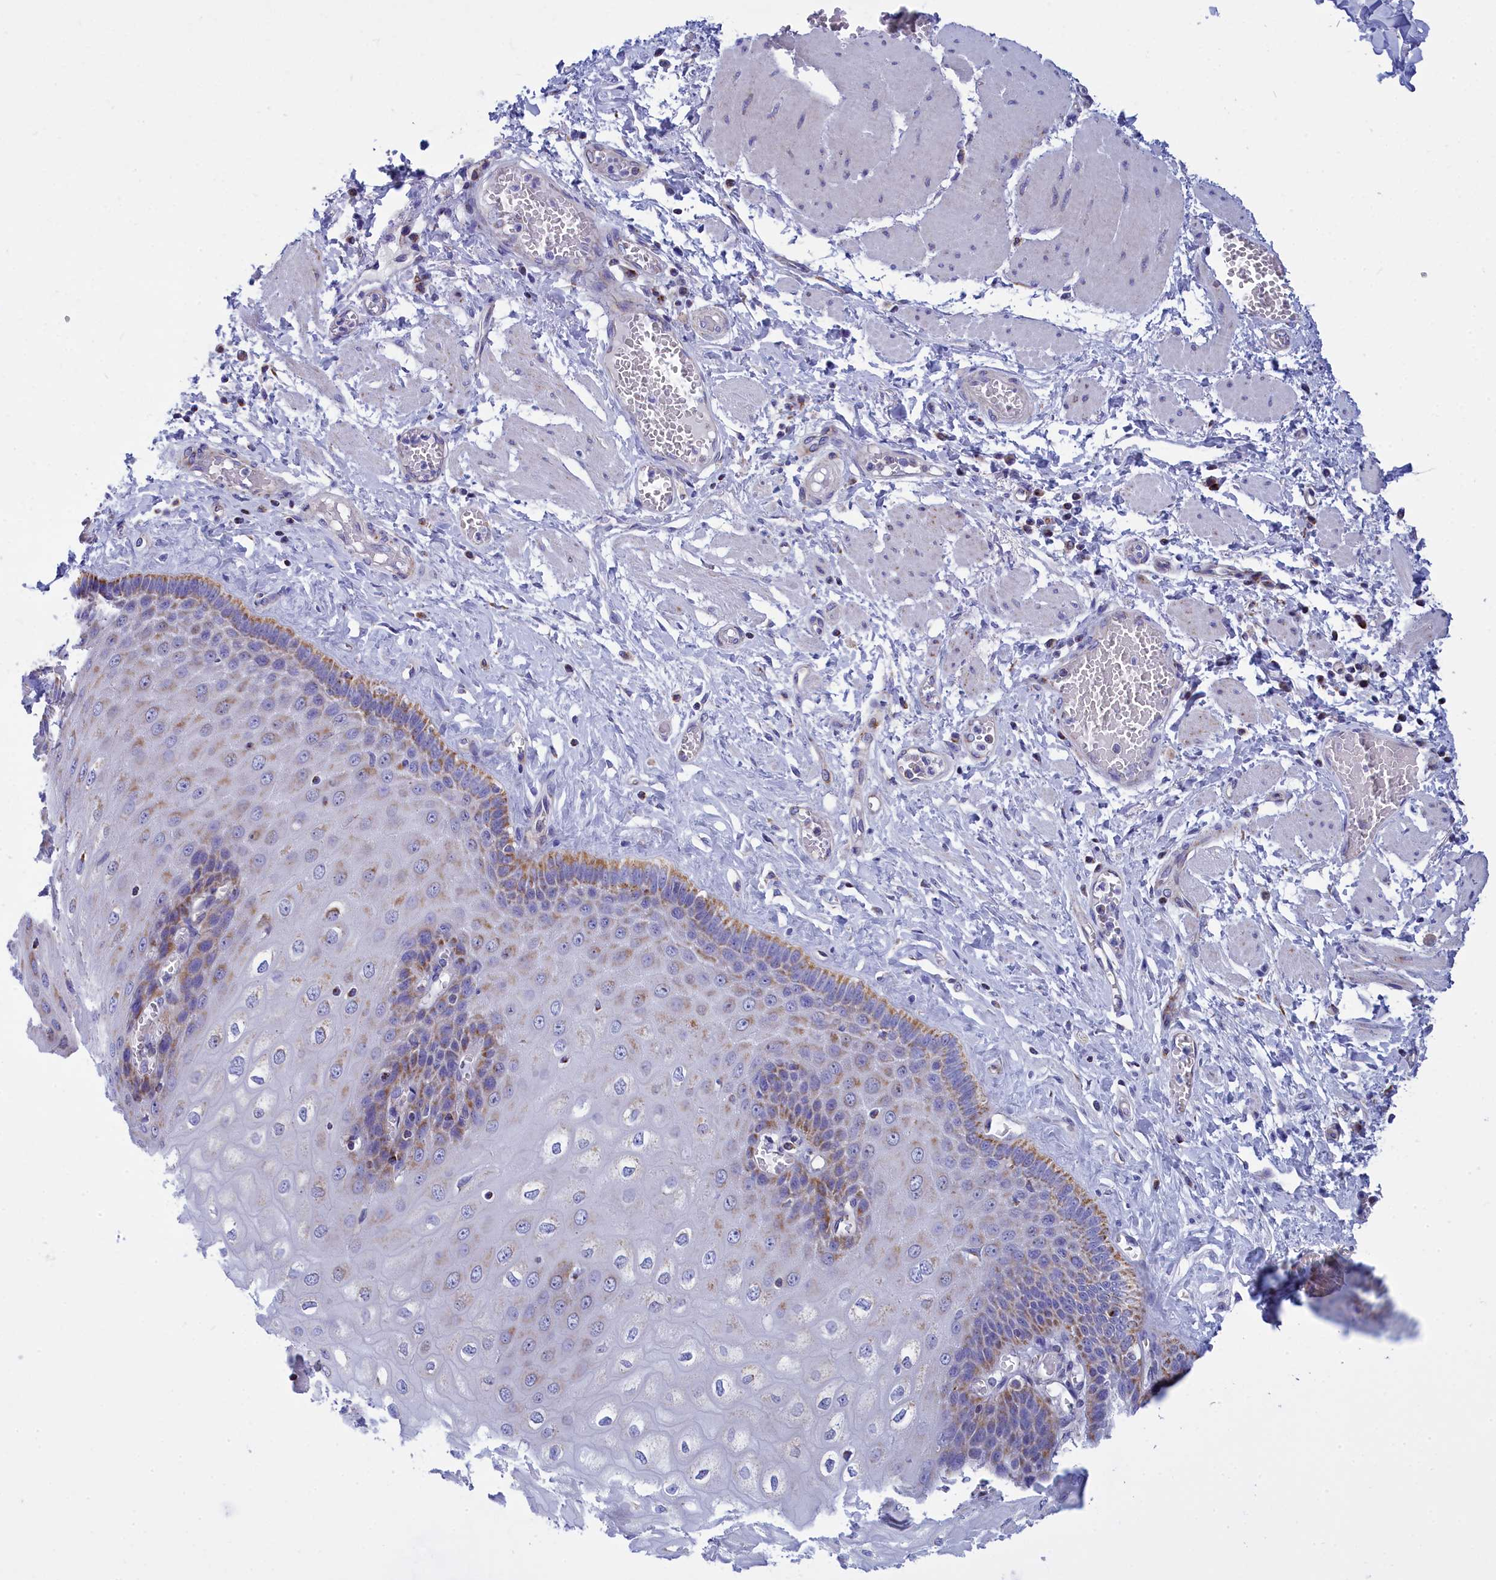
{"staining": {"intensity": "moderate", "quantity": "25%-75%", "location": "cytoplasmic/membranous"}, "tissue": "esophagus", "cell_type": "Squamous epithelial cells", "image_type": "normal", "snomed": [{"axis": "morphology", "description": "Normal tissue, NOS"}, {"axis": "topography", "description": "Esophagus"}], "caption": "Immunohistochemistry photomicrograph of benign esophagus: human esophagus stained using immunohistochemistry reveals medium levels of moderate protein expression localized specifically in the cytoplasmic/membranous of squamous epithelial cells, appearing as a cytoplasmic/membranous brown color.", "gene": "CCRL2", "patient": {"sex": "male", "age": 60}}